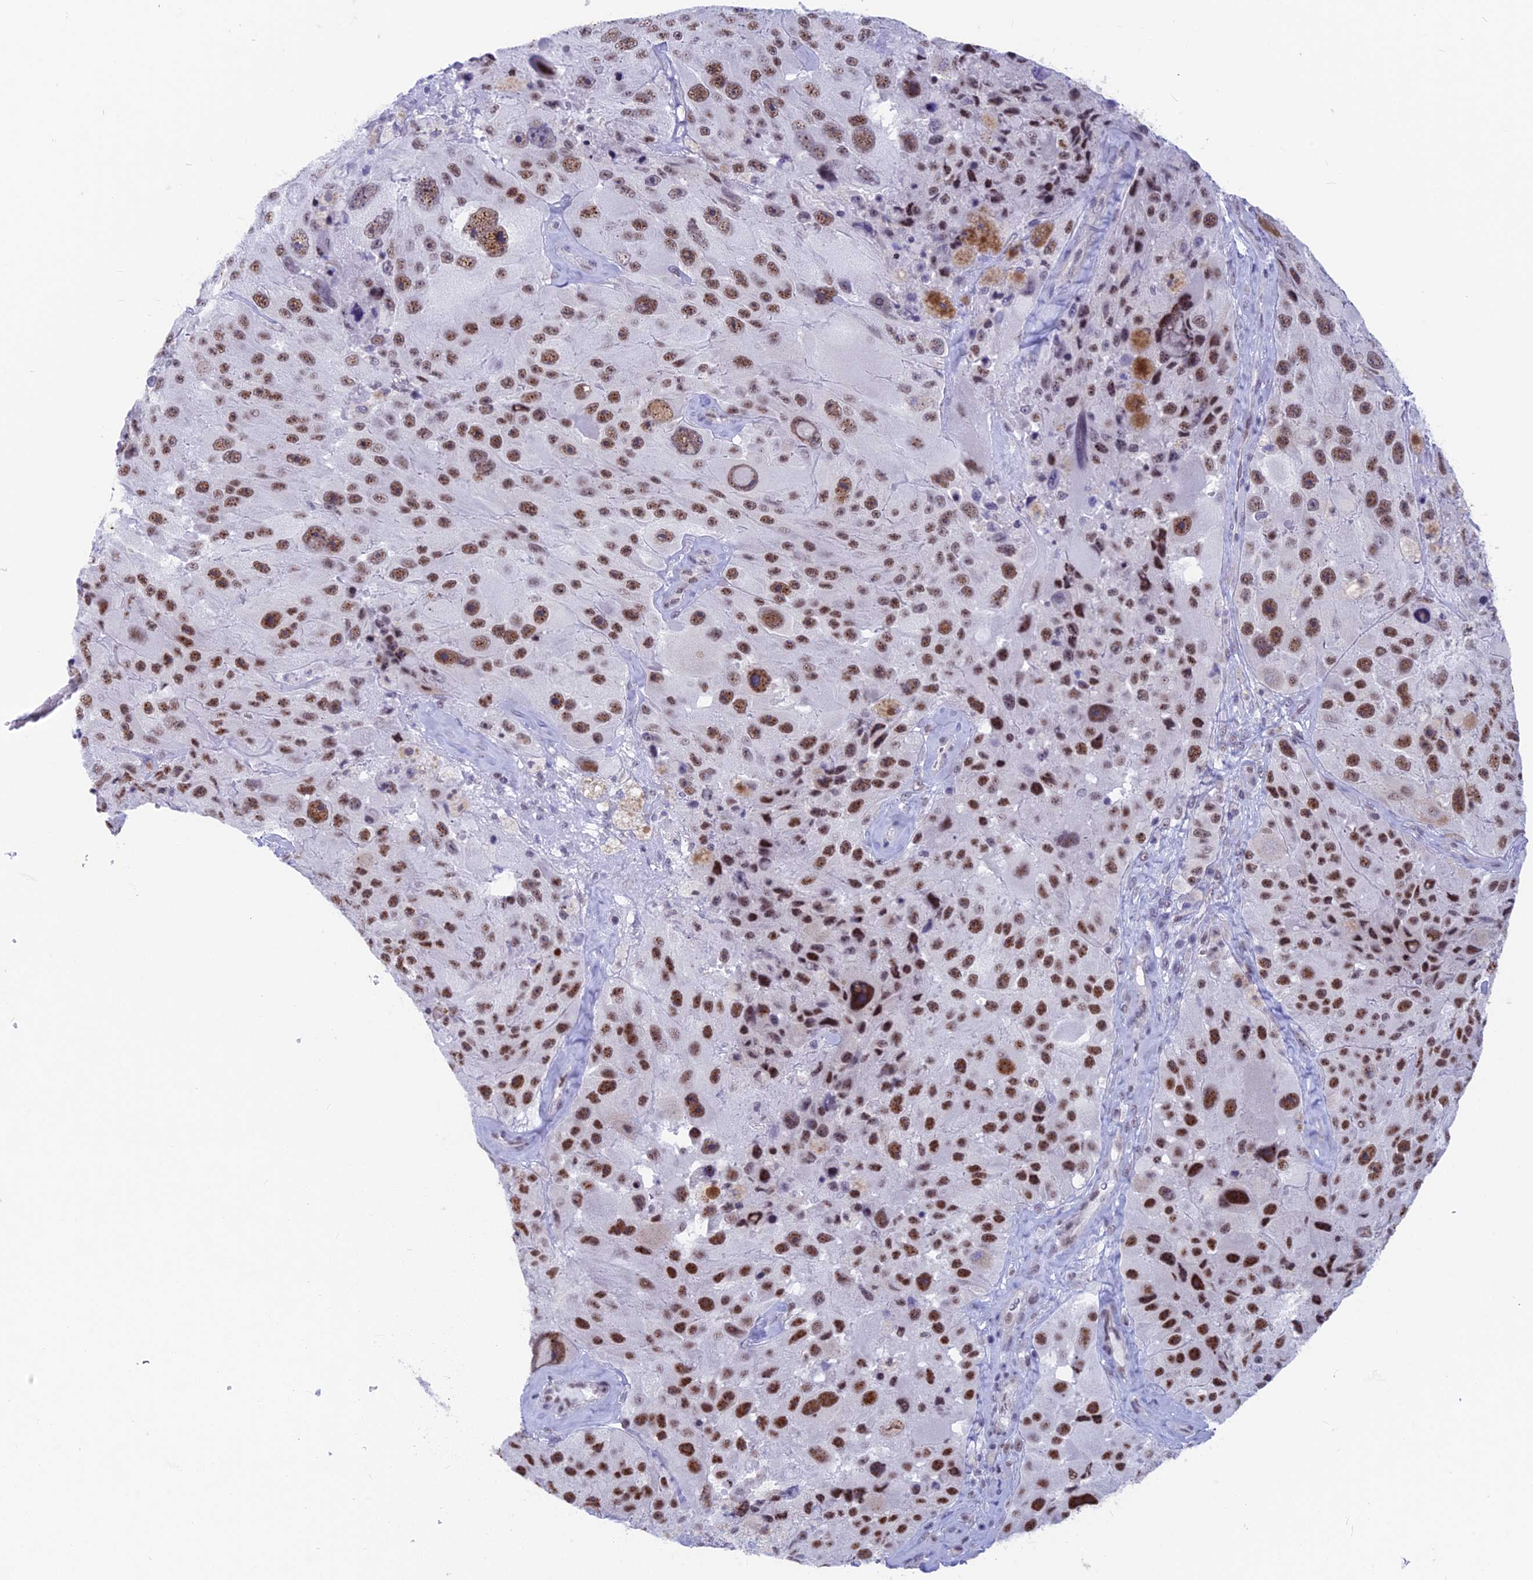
{"staining": {"intensity": "moderate", "quantity": ">75%", "location": "nuclear"}, "tissue": "melanoma", "cell_type": "Tumor cells", "image_type": "cancer", "snomed": [{"axis": "morphology", "description": "Malignant melanoma, Metastatic site"}, {"axis": "topography", "description": "Lymph node"}], "caption": "An immunohistochemistry histopathology image of neoplastic tissue is shown. Protein staining in brown highlights moderate nuclear positivity in melanoma within tumor cells.", "gene": "SRSF5", "patient": {"sex": "male", "age": 62}}